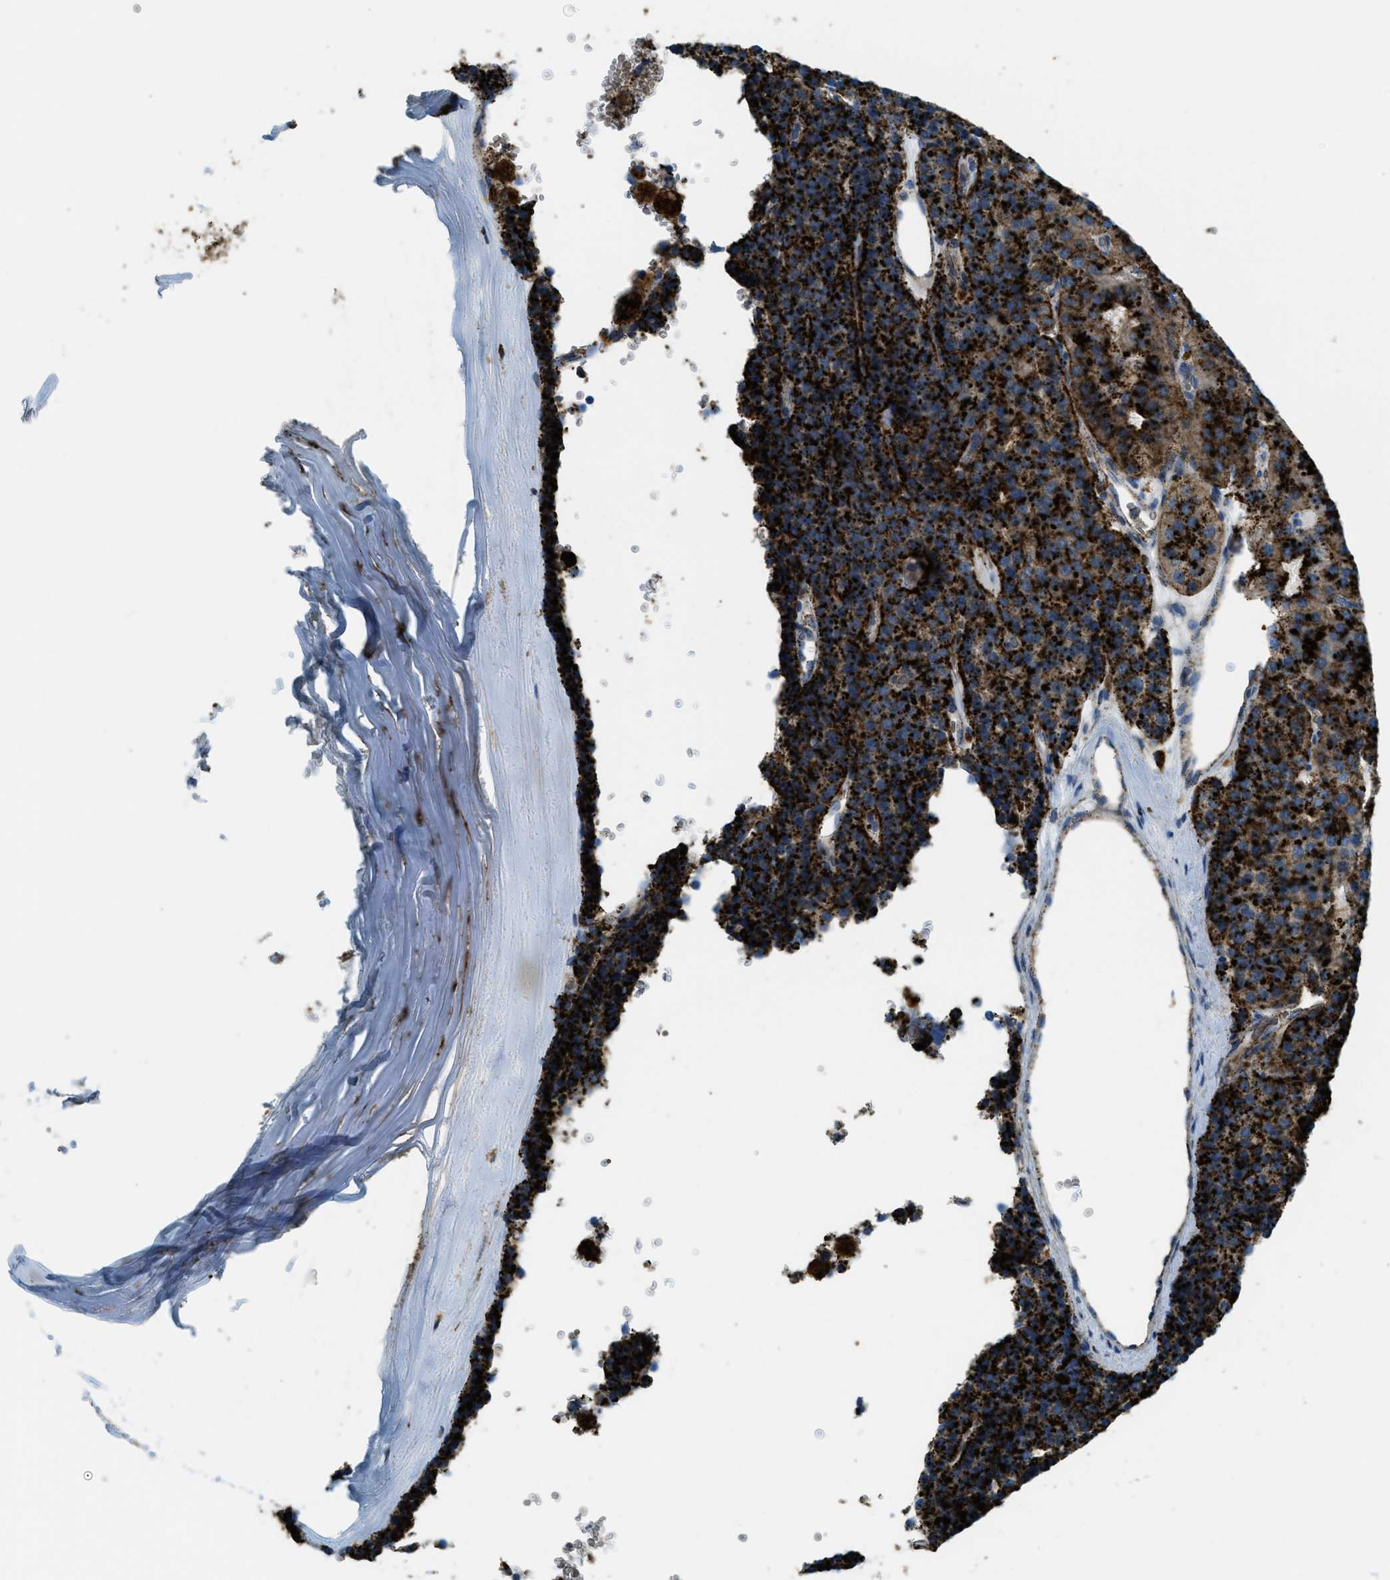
{"staining": {"intensity": "strong", "quantity": ">75%", "location": "cytoplasmic/membranous"}, "tissue": "parathyroid gland", "cell_type": "Glandular cells", "image_type": "normal", "snomed": [{"axis": "morphology", "description": "Normal tissue, NOS"}, {"axis": "morphology", "description": "Adenoma, NOS"}, {"axis": "topography", "description": "Parathyroid gland"}], "caption": "A high amount of strong cytoplasmic/membranous staining is appreciated in about >75% of glandular cells in unremarkable parathyroid gland. (DAB (3,3'-diaminobenzidine) IHC, brown staining for protein, blue staining for nuclei).", "gene": "SCARB2", "patient": {"sex": "female", "age": 86}}